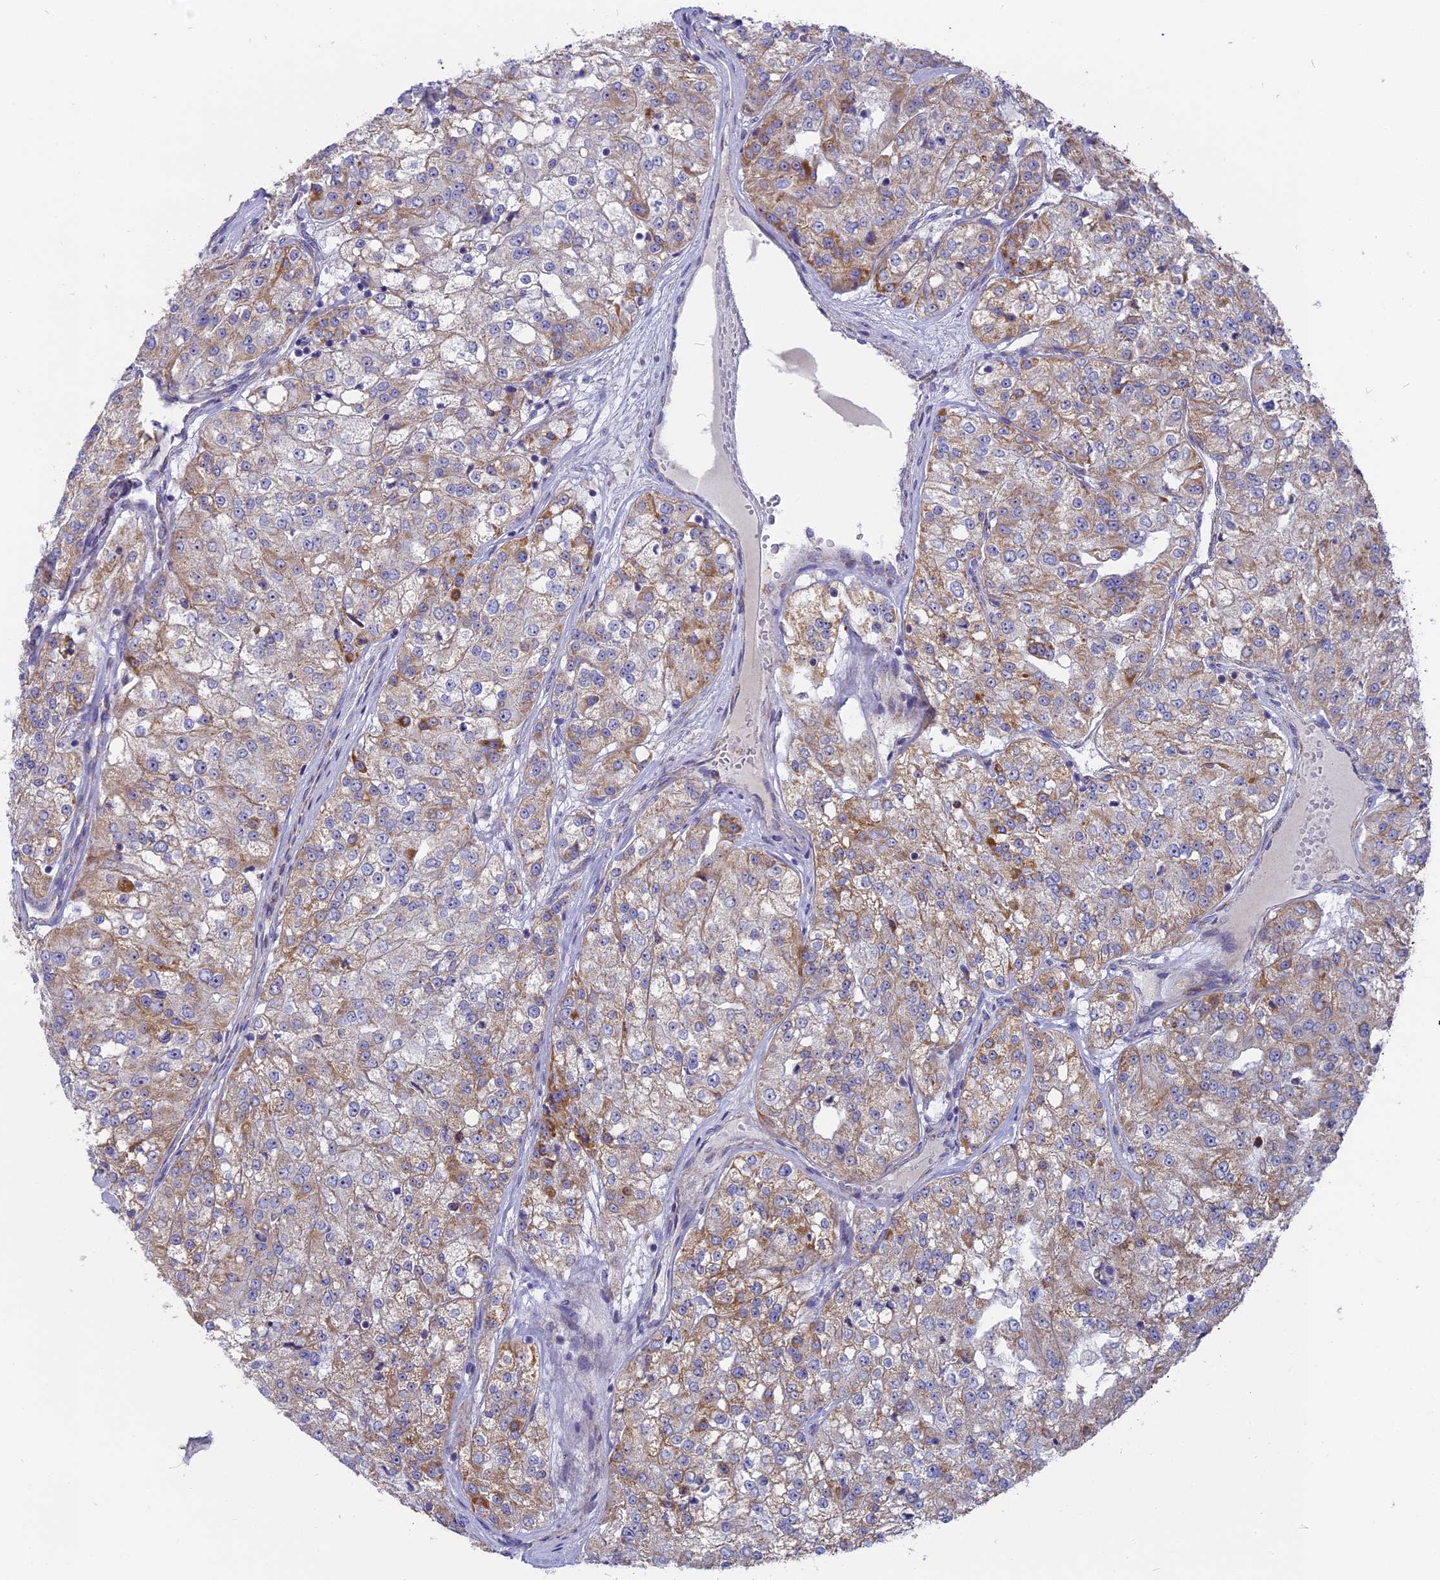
{"staining": {"intensity": "moderate", "quantity": "25%-75%", "location": "cytoplasmic/membranous"}, "tissue": "renal cancer", "cell_type": "Tumor cells", "image_type": "cancer", "snomed": [{"axis": "morphology", "description": "Adenocarcinoma, NOS"}, {"axis": "topography", "description": "Kidney"}], "caption": "An IHC photomicrograph of neoplastic tissue is shown. Protein staining in brown labels moderate cytoplasmic/membranous positivity in renal cancer within tumor cells.", "gene": "DTWD1", "patient": {"sex": "female", "age": 63}}